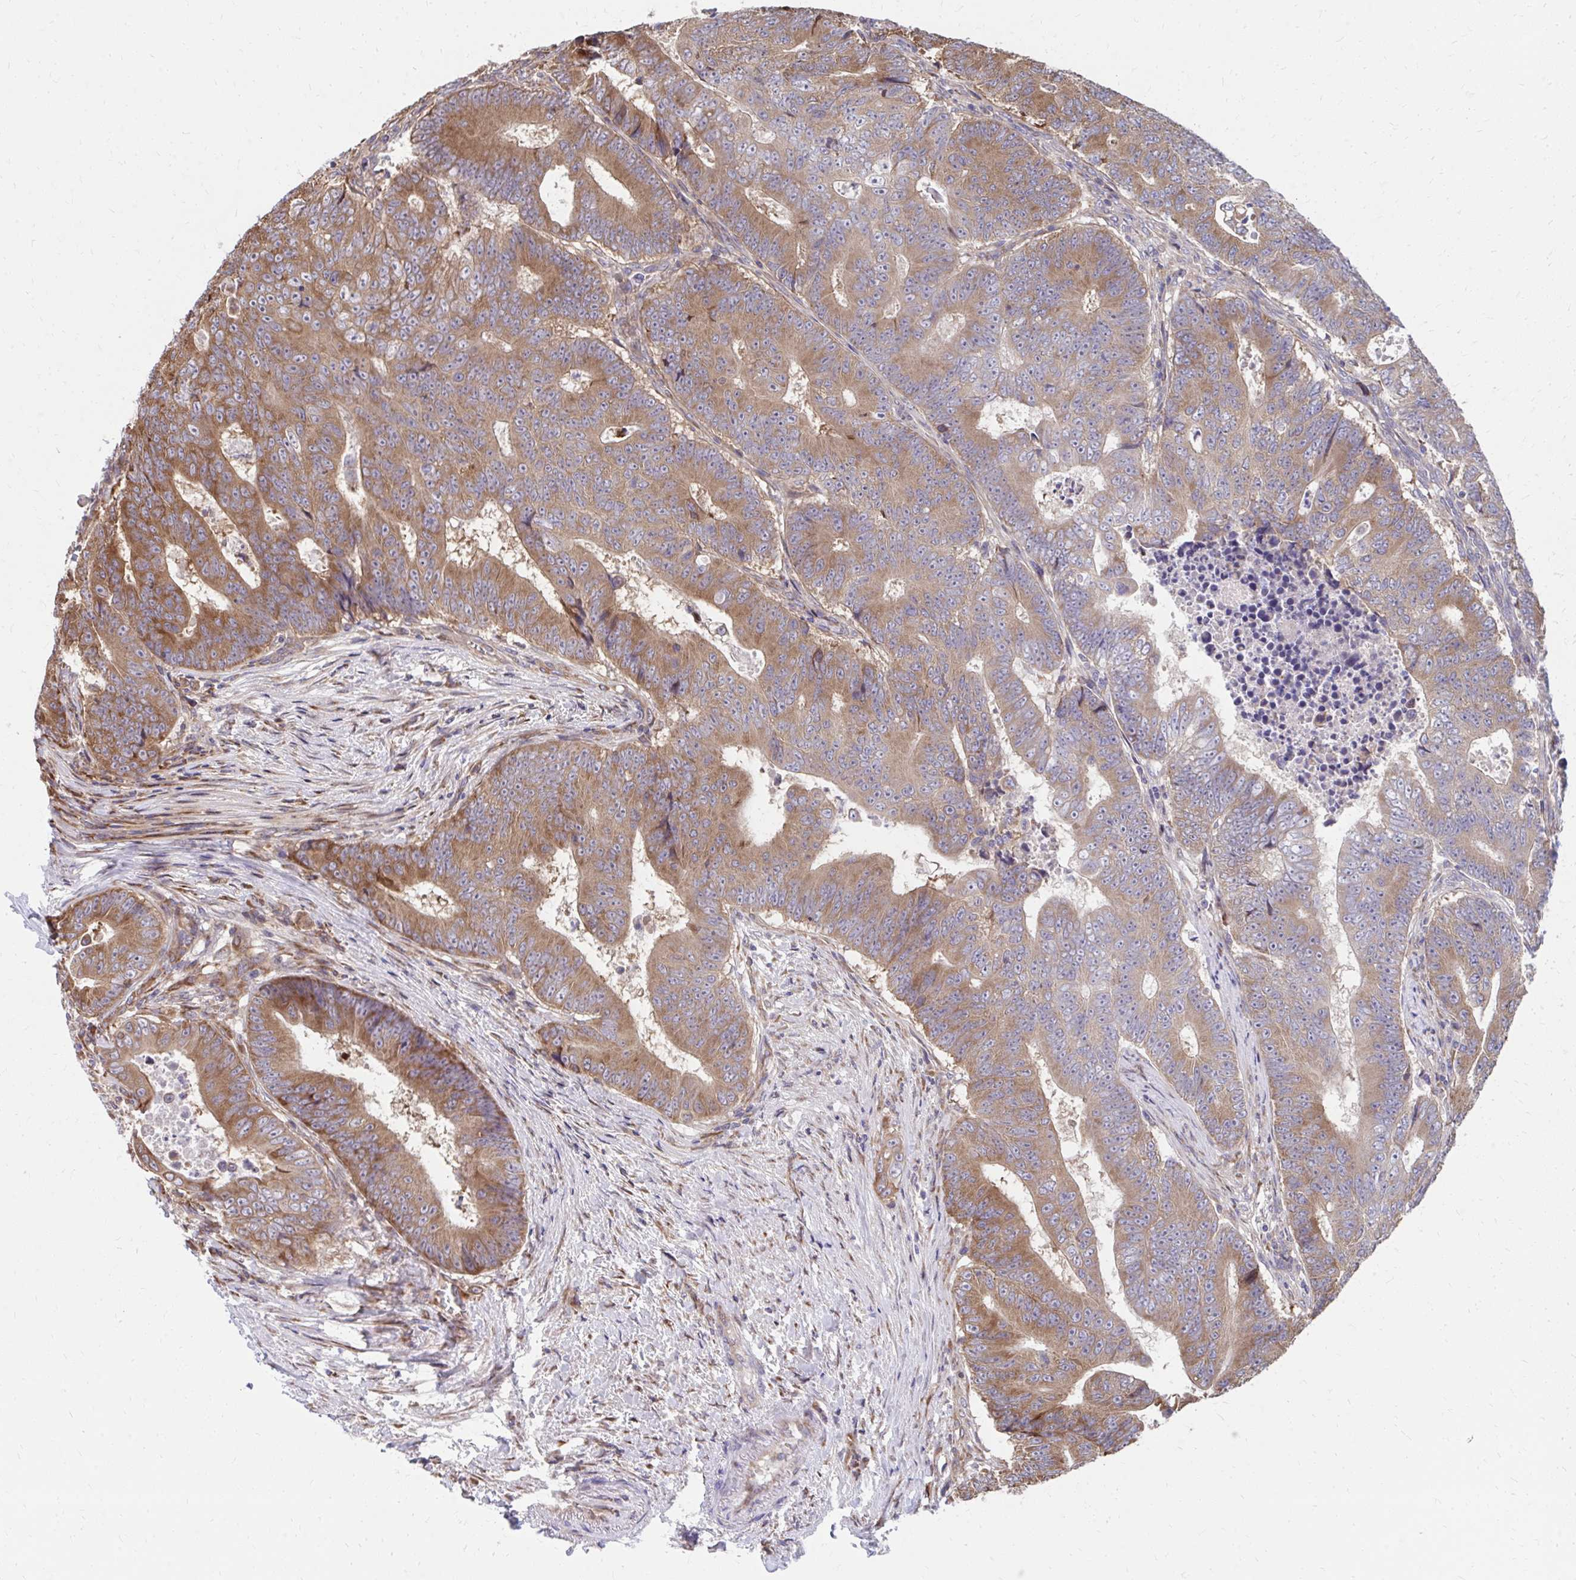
{"staining": {"intensity": "moderate", "quantity": ">75%", "location": "cytoplasmic/membranous"}, "tissue": "colorectal cancer", "cell_type": "Tumor cells", "image_type": "cancer", "snomed": [{"axis": "morphology", "description": "Adenocarcinoma, NOS"}, {"axis": "topography", "description": "Colon"}], "caption": "A micrograph showing moderate cytoplasmic/membranous positivity in approximately >75% of tumor cells in colorectal cancer, as visualized by brown immunohistochemical staining.", "gene": "ZNF778", "patient": {"sex": "female", "age": 48}}